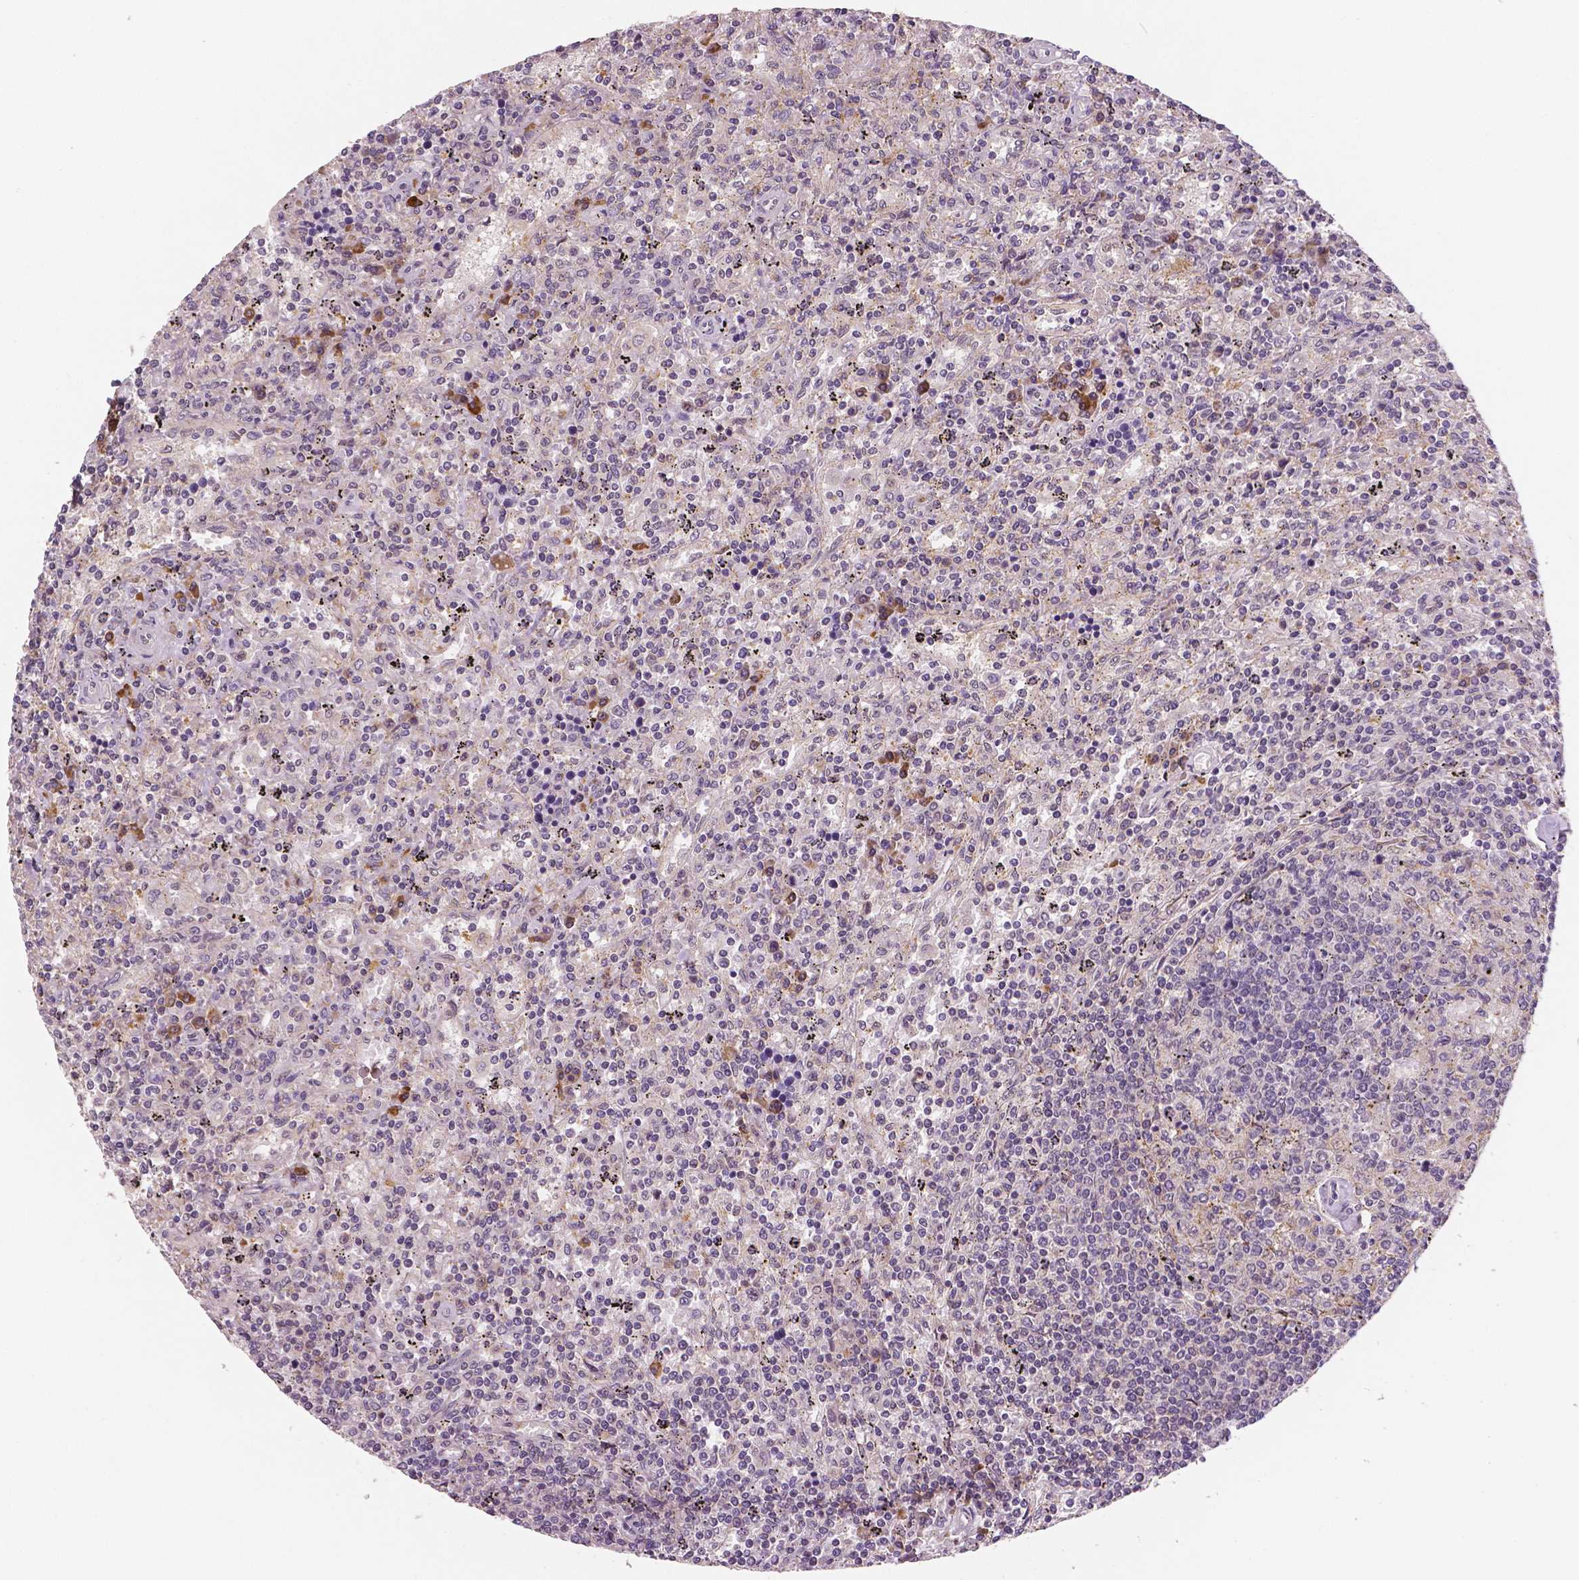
{"staining": {"intensity": "negative", "quantity": "none", "location": "none"}, "tissue": "lymphoma", "cell_type": "Tumor cells", "image_type": "cancer", "snomed": [{"axis": "morphology", "description": "Malignant lymphoma, non-Hodgkin's type, Low grade"}, {"axis": "topography", "description": "Spleen"}], "caption": "Low-grade malignant lymphoma, non-Hodgkin's type was stained to show a protein in brown. There is no significant expression in tumor cells. (Stains: DAB (3,3'-diaminobenzidine) immunohistochemistry (IHC) with hematoxylin counter stain, Microscopy: brightfield microscopy at high magnification).", "gene": "STAT3", "patient": {"sex": "male", "age": 62}}